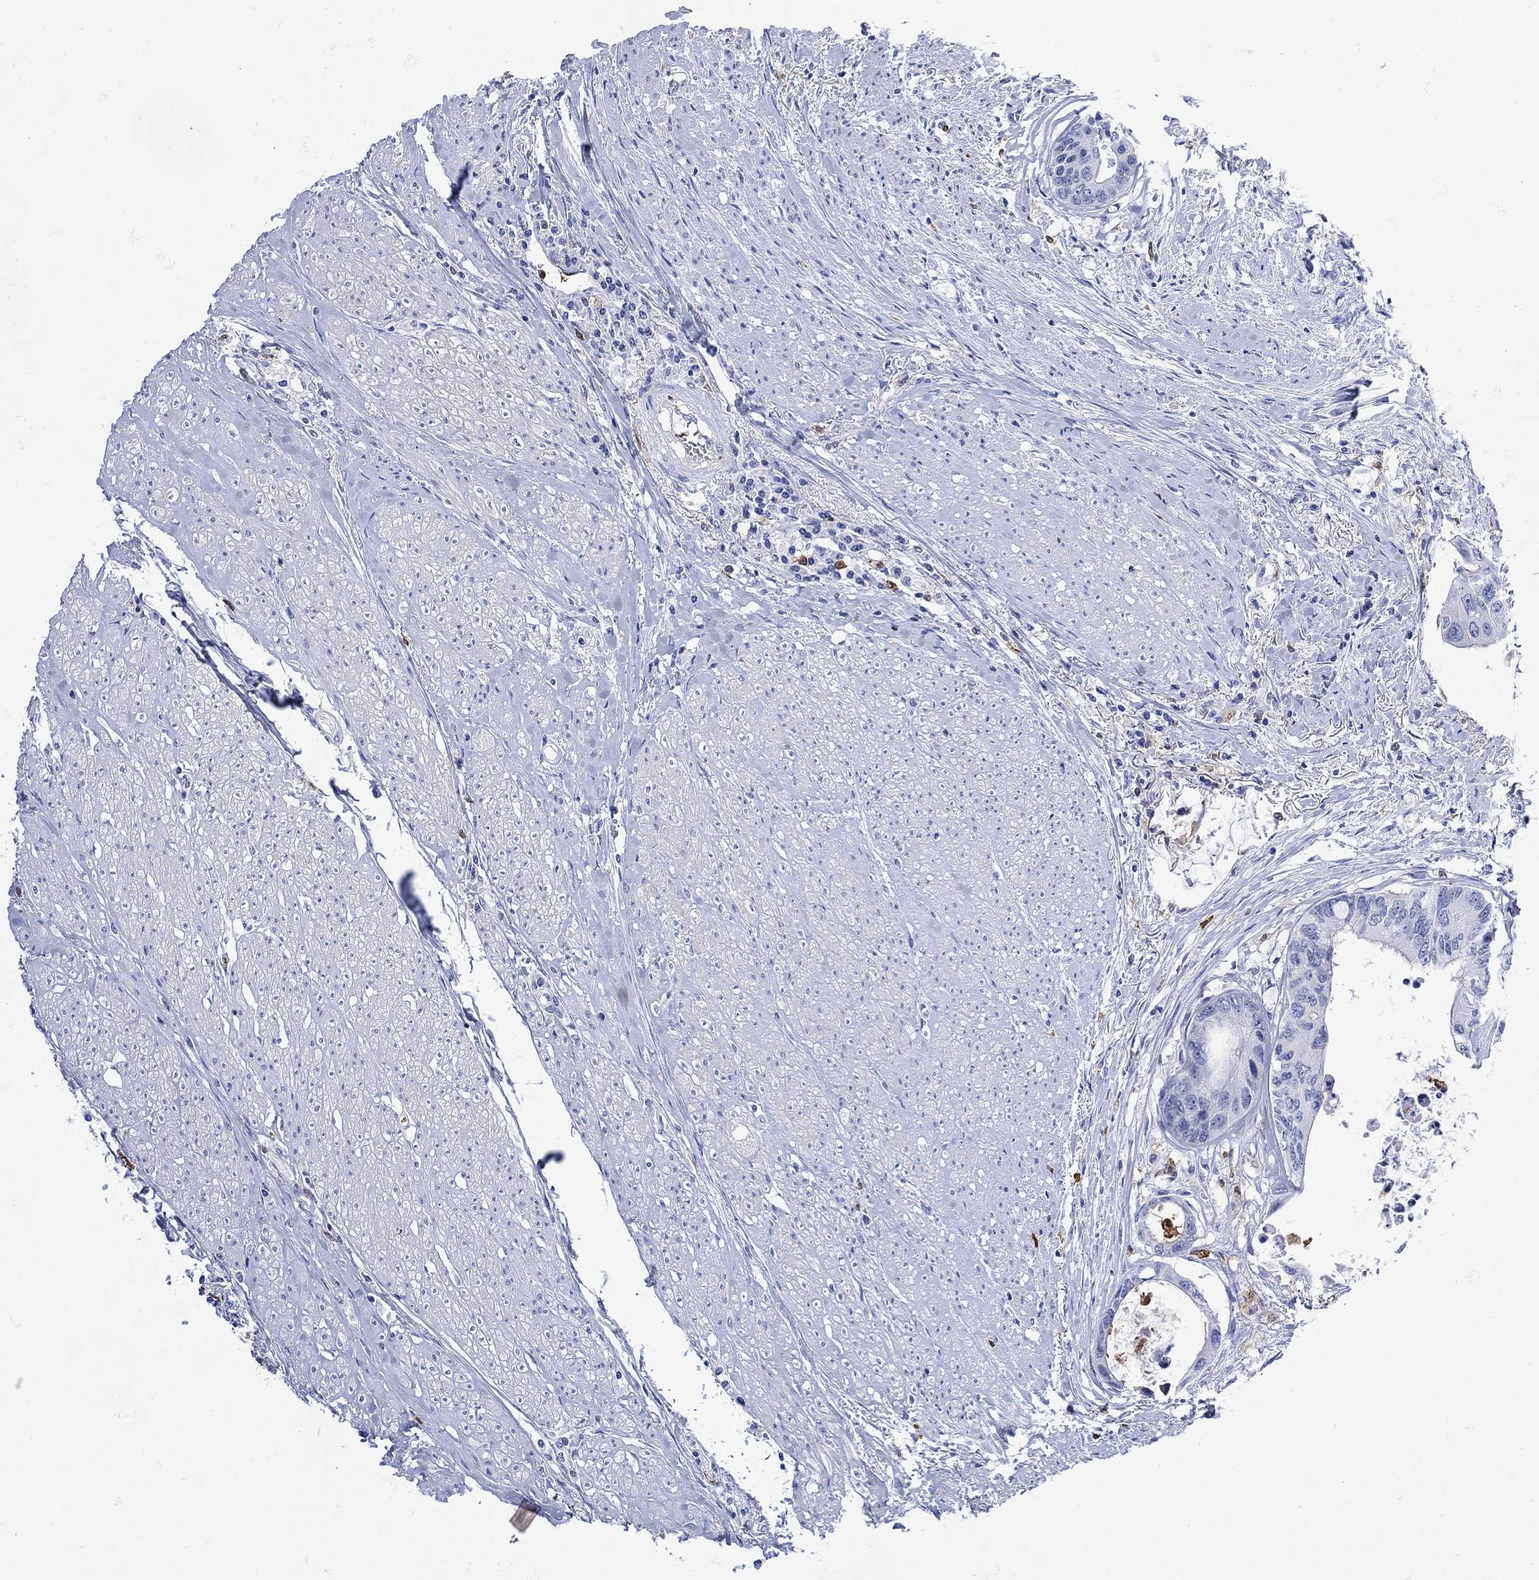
{"staining": {"intensity": "negative", "quantity": "none", "location": "none"}, "tissue": "colorectal cancer", "cell_type": "Tumor cells", "image_type": "cancer", "snomed": [{"axis": "morphology", "description": "Adenocarcinoma, NOS"}, {"axis": "topography", "description": "Rectum"}], "caption": "Immunohistochemistry photomicrograph of neoplastic tissue: human colorectal adenocarcinoma stained with DAB shows no significant protein expression in tumor cells.", "gene": "LINGO3", "patient": {"sex": "male", "age": 59}}